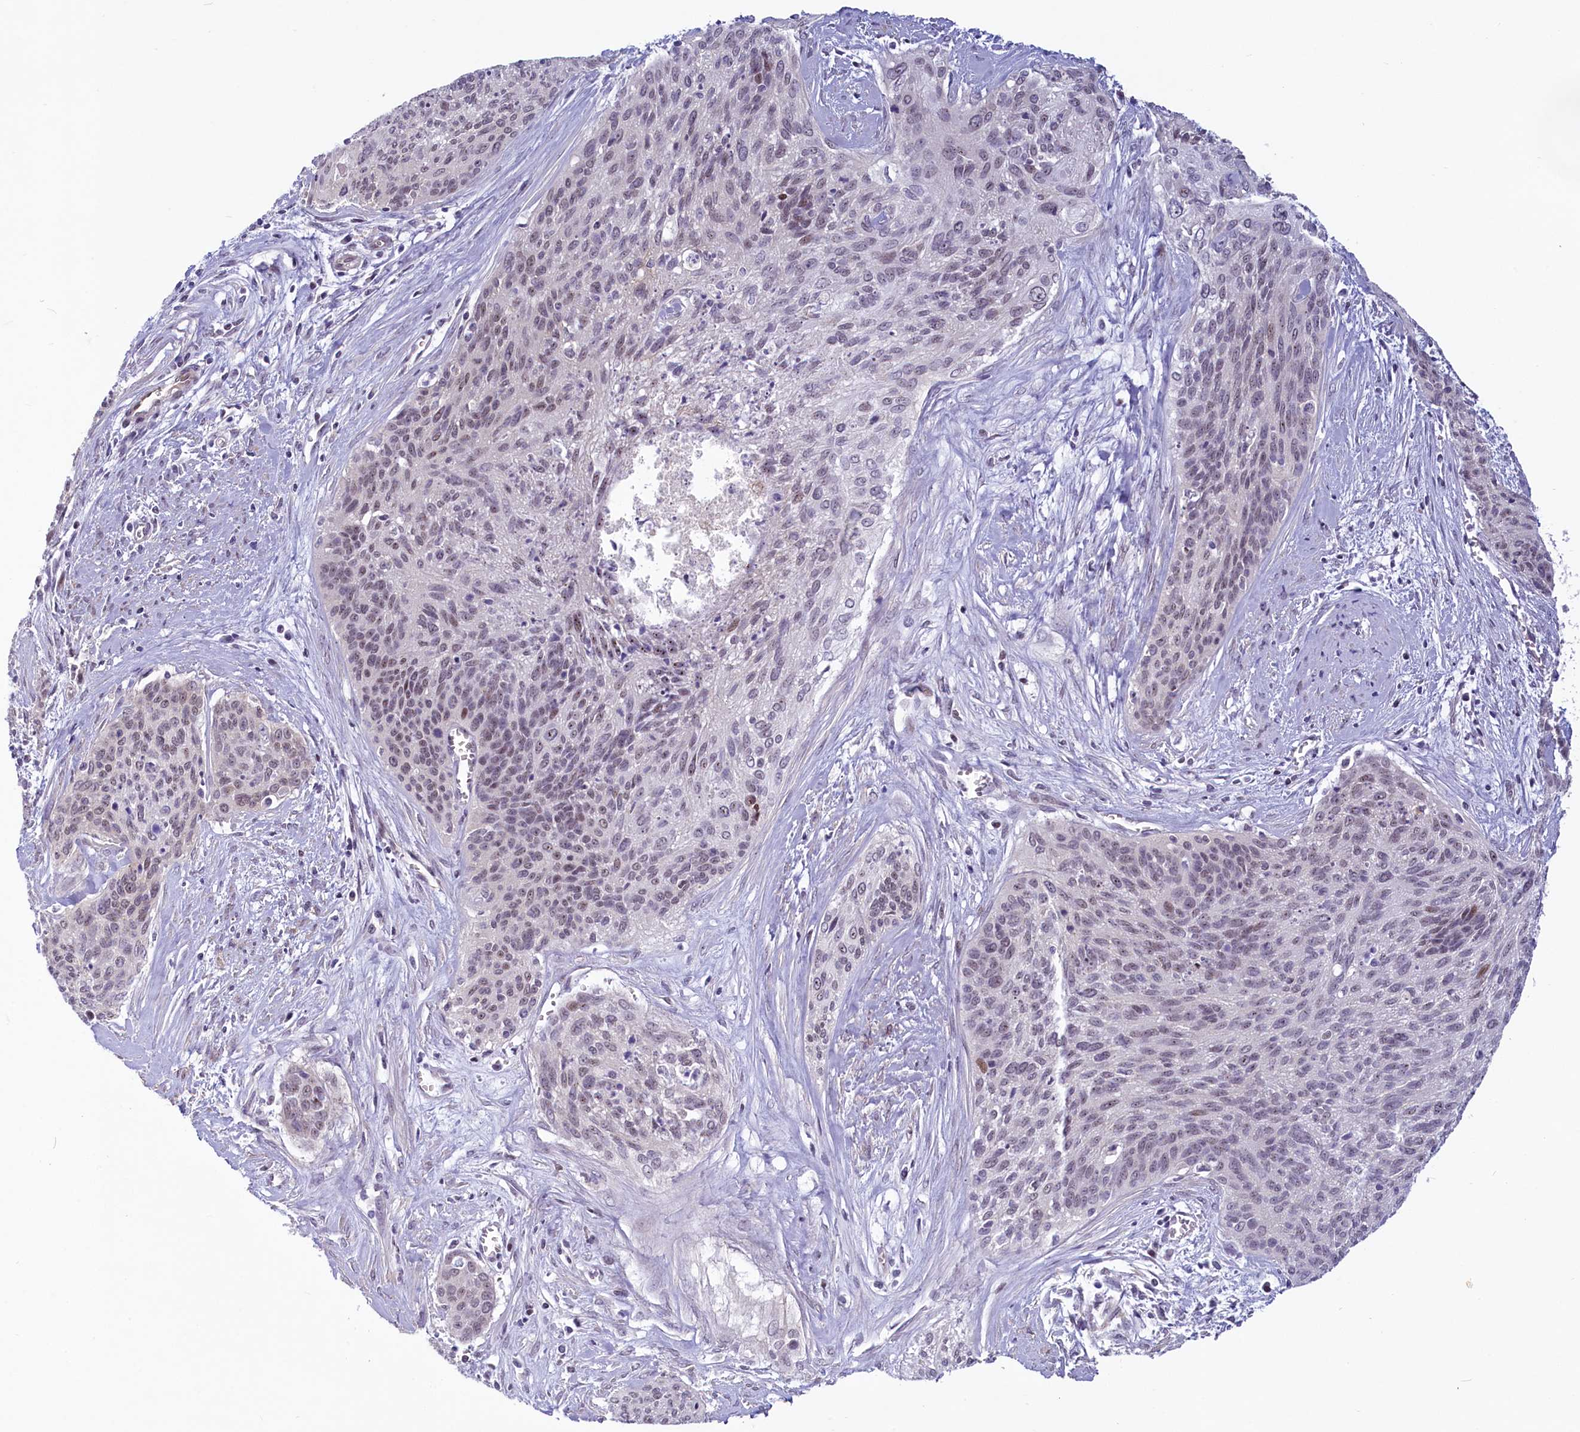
{"staining": {"intensity": "weak", "quantity": "<25%", "location": "nuclear"}, "tissue": "cervical cancer", "cell_type": "Tumor cells", "image_type": "cancer", "snomed": [{"axis": "morphology", "description": "Squamous cell carcinoma, NOS"}, {"axis": "topography", "description": "Cervix"}], "caption": "Immunohistochemistry image of neoplastic tissue: cervical cancer stained with DAB (3,3'-diaminobenzidine) reveals no significant protein positivity in tumor cells.", "gene": "PROCR", "patient": {"sex": "female", "age": 55}}